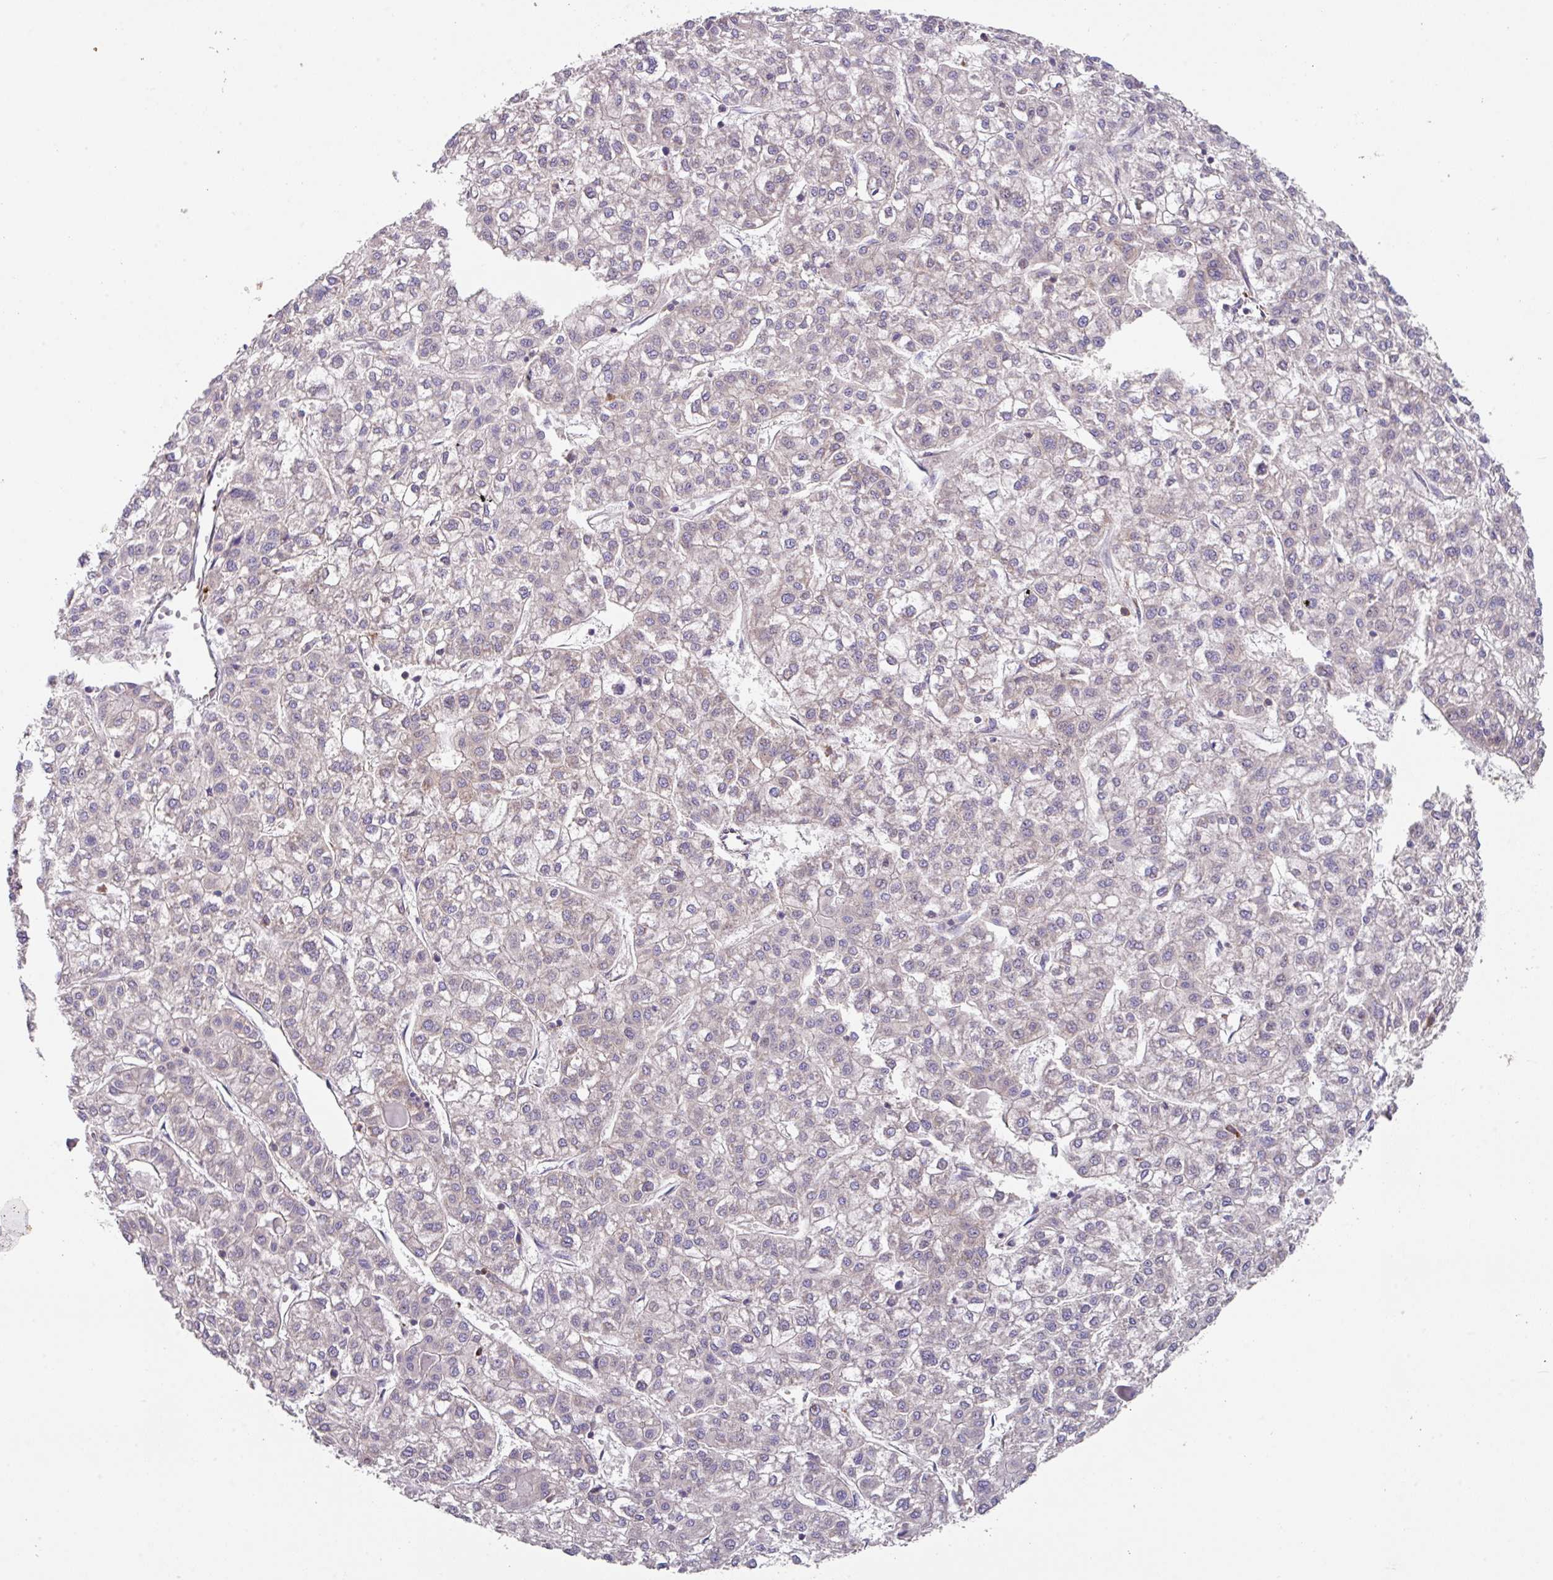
{"staining": {"intensity": "negative", "quantity": "none", "location": "none"}, "tissue": "liver cancer", "cell_type": "Tumor cells", "image_type": "cancer", "snomed": [{"axis": "morphology", "description": "Carcinoma, Hepatocellular, NOS"}, {"axis": "topography", "description": "Liver"}], "caption": "Immunohistochemical staining of liver hepatocellular carcinoma exhibits no significant staining in tumor cells. (IHC, brightfield microscopy, high magnification).", "gene": "EIF4B", "patient": {"sex": "female", "age": 43}}